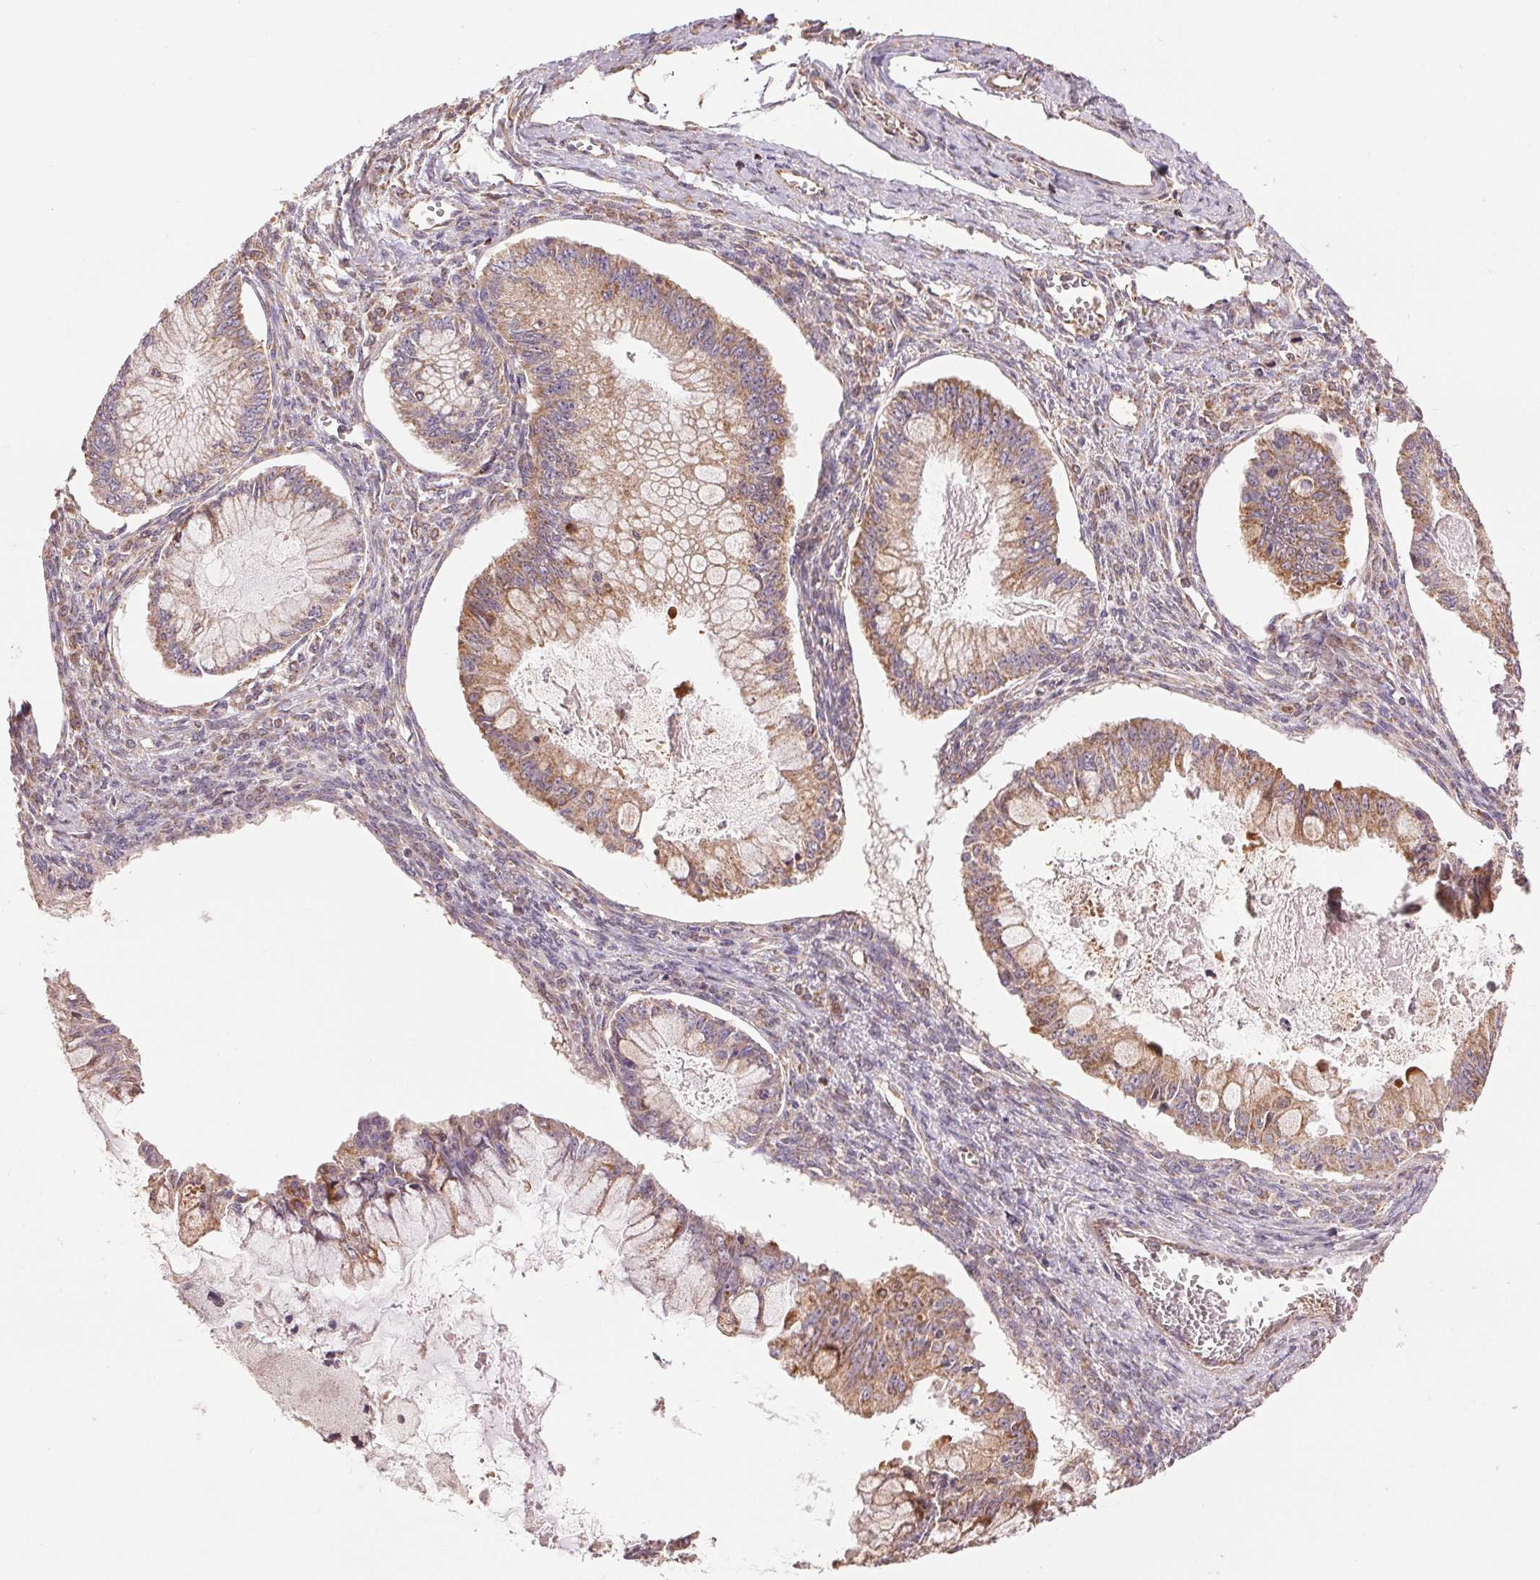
{"staining": {"intensity": "weak", "quantity": "25%-75%", "location": "cytoplasmic/membranous"}, "tissue": "ovarian cancer", "cell_type": "Tumor cells", "image_type": "cancer", "snomed": [{"axis": "morphology", "description": "Cystadenocarcinoma, mucinous, NOS"}, {"axis": "topography", "description": "Ovary"}], "caption": "Mucinous cystadenocarcinoma (ovarian) stained for a protein demonstrates weak cytoplasmic/membranous positivity in tumor cells.", "gene": "DGUOK", "patient": {"sex": "female", "age": 34}}